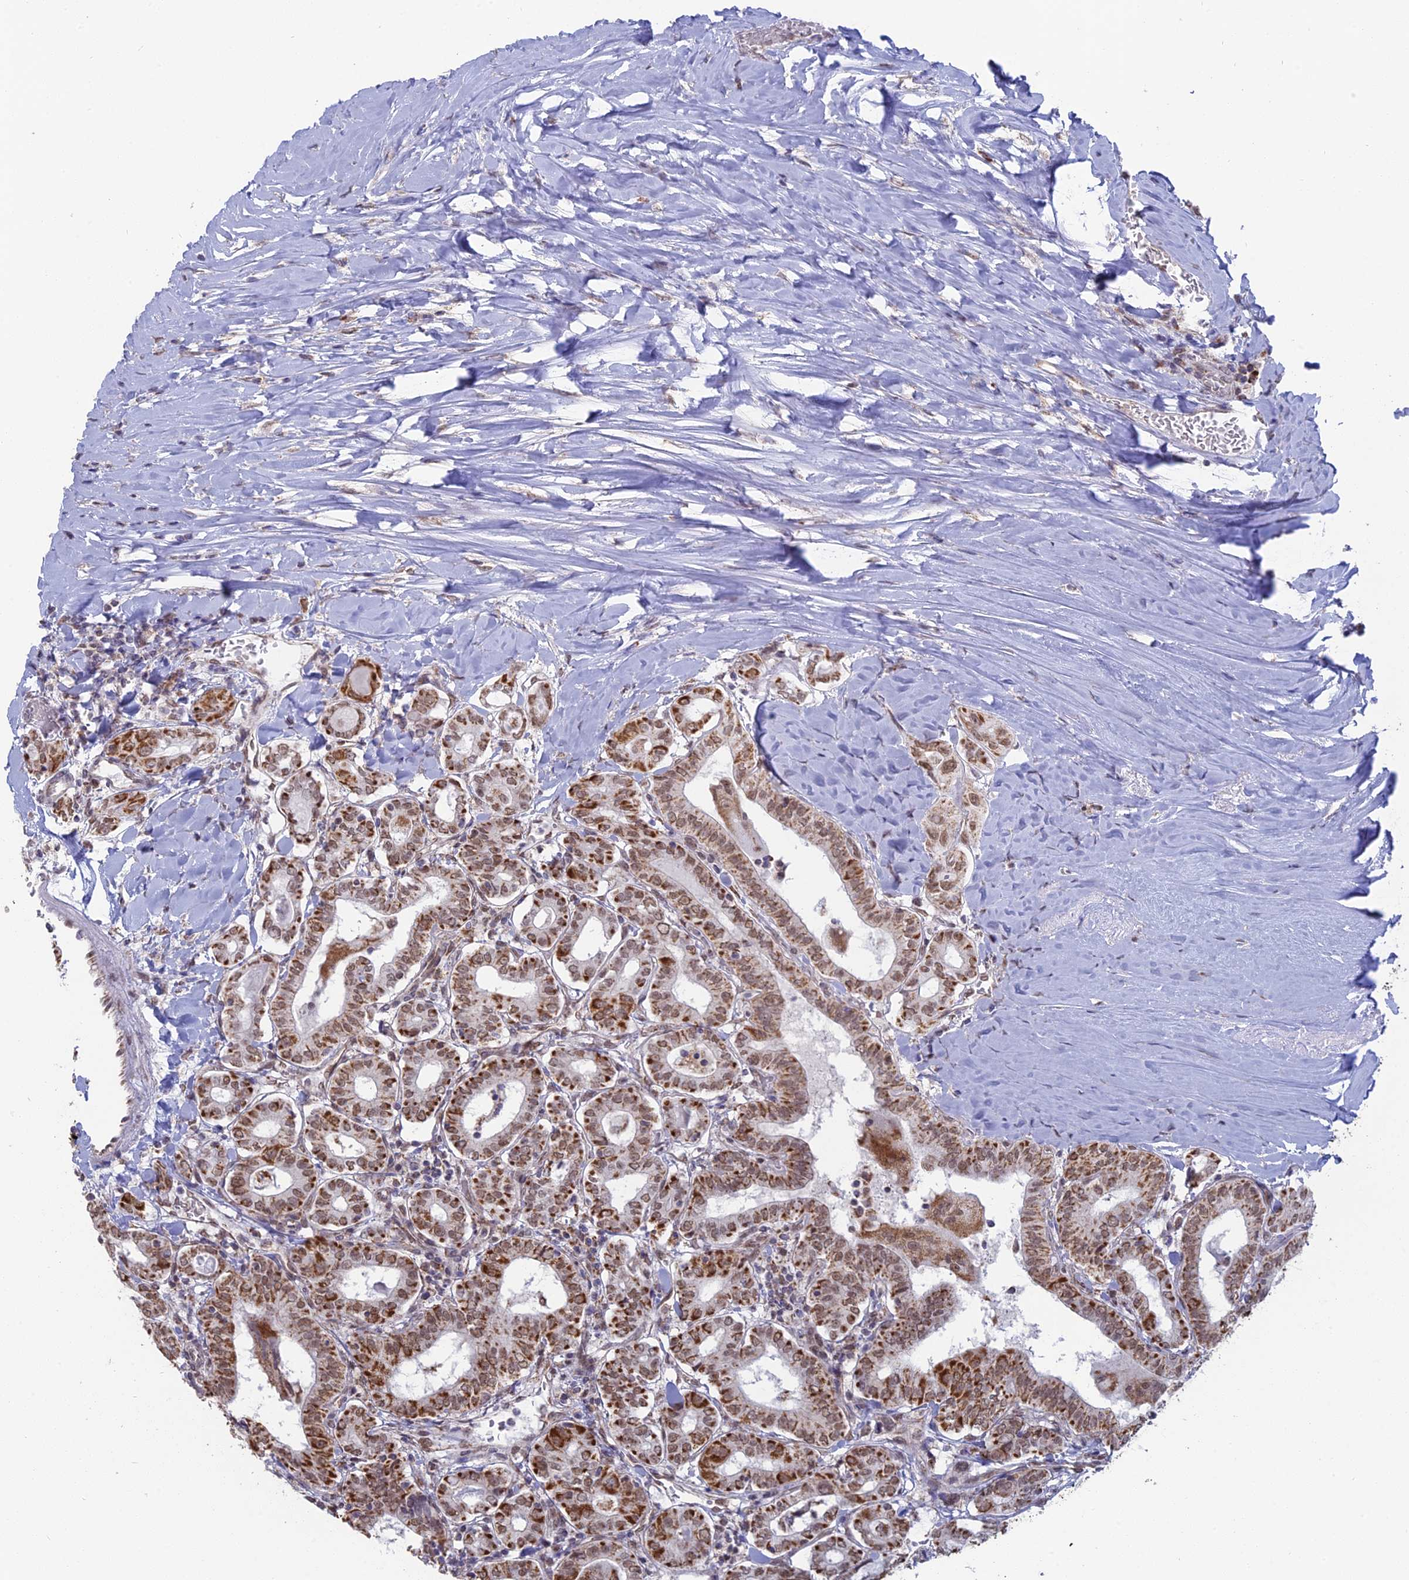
{"staining": {"intensity": "strong", "quantity": ">75%", "location": "cytoplasmic/membranous"}, "tissue": "thyroid cancer", "cell_type": "Tumor cells", "image_type": "cancer", "snomed": [{"axis": "morphology", "description": "Papillary adenocarcinoma, NOS"}, {"axis": "topography", "description": "Thyroid gland"}], "caption": "This histopathology image exhibits immunohistochemistry (IHC) staining of papillary adenocarcinoma (thyroid), with high strong cytoplasmic/membranous expression in approximately >75% of tumor cells.", "gene": "ARHGAP40", "patient": {"sex": "female", "age": 72}}